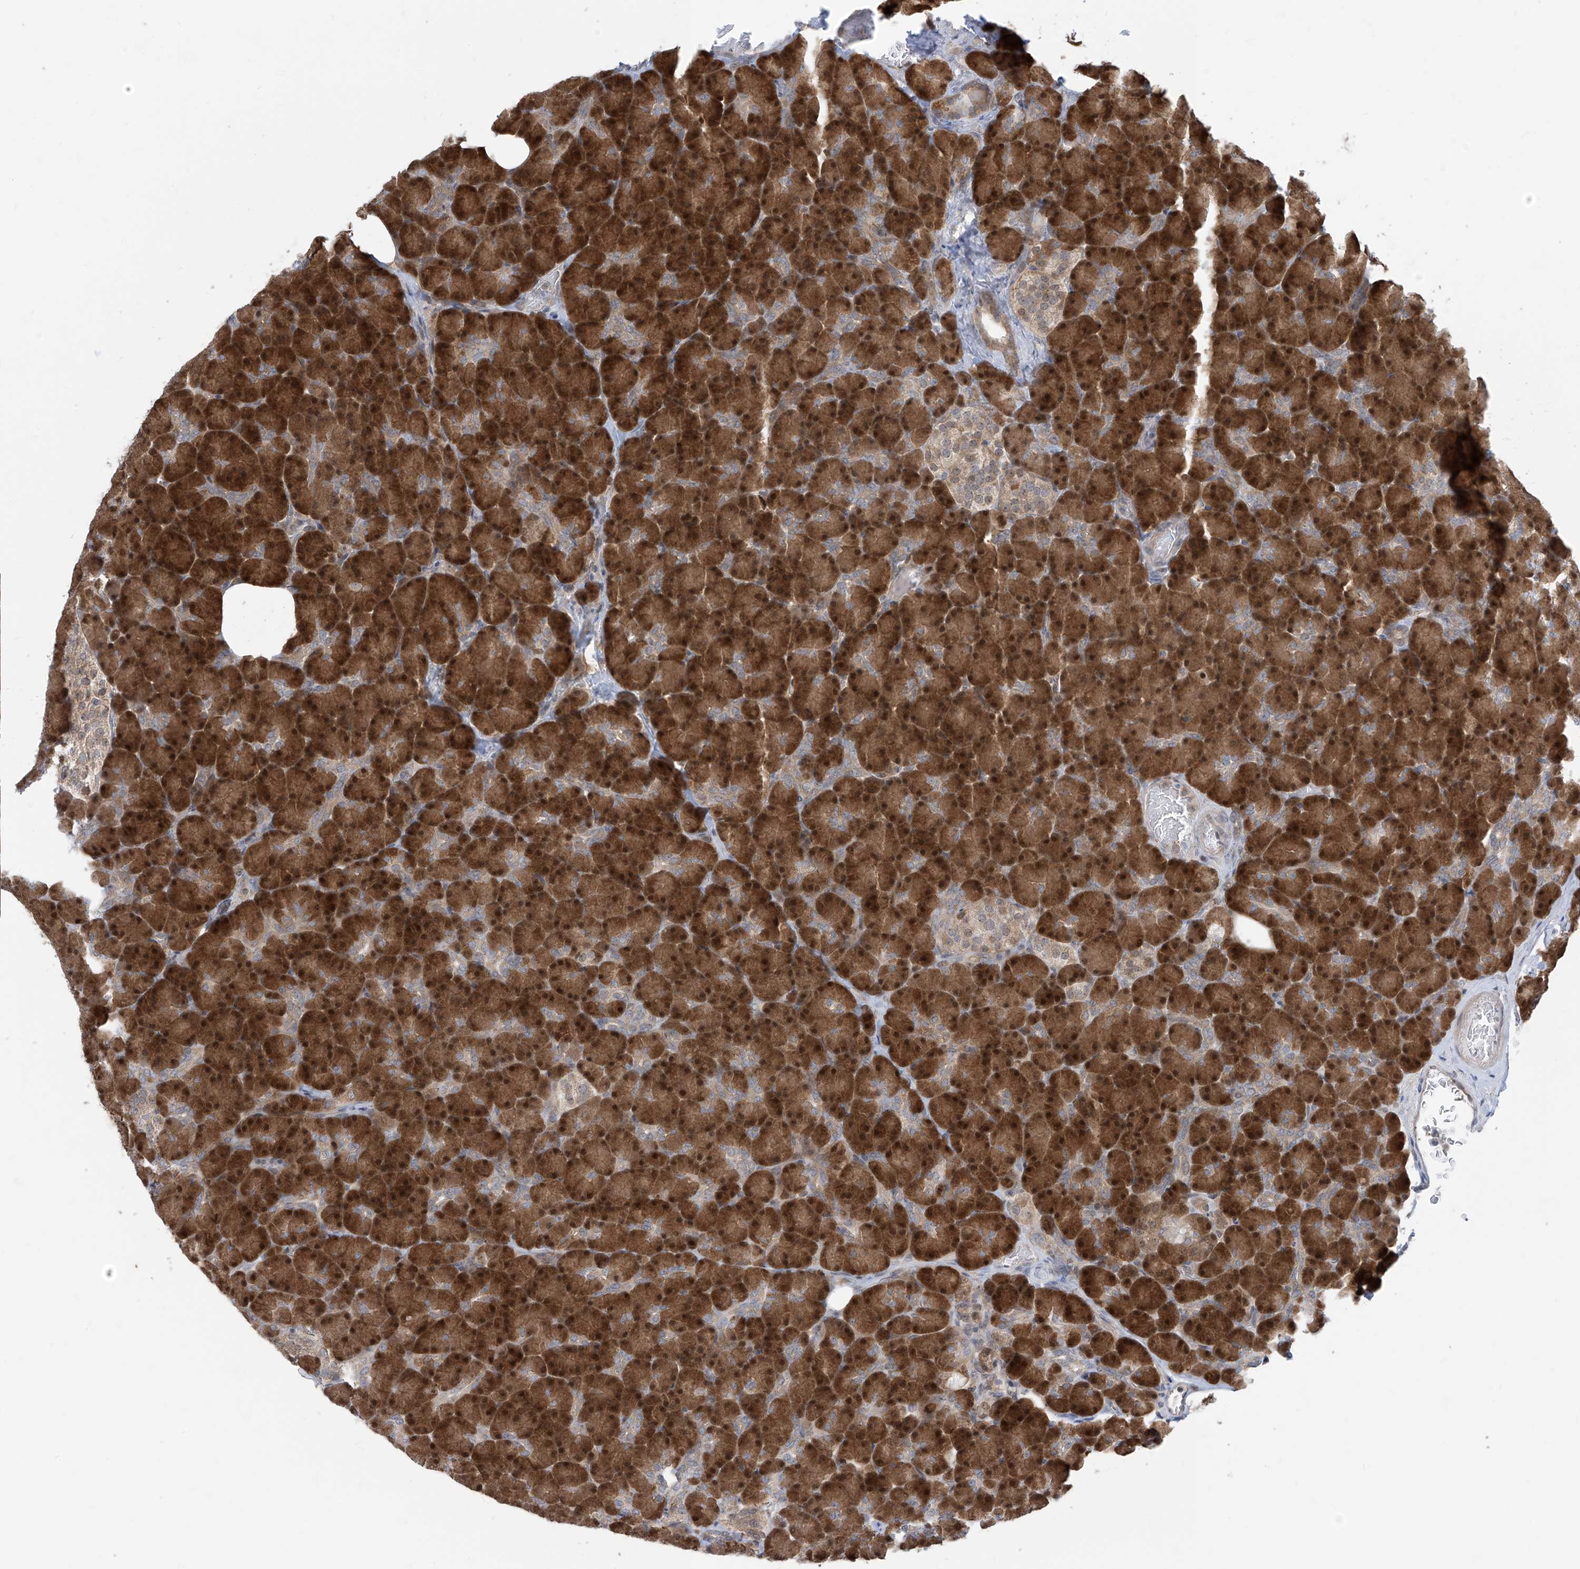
{"staining": {"intensity": "strong", "quantity": ">75%", "location": "cytoplasmic/membranous,nuclear"}, "tissue": "pancreas", "cell_type": "Exocrine glandular cells", "image_type": "normal", "snomed": [{"axis": "morphology", "description": "Normal tissue, NOS"}, {"axis": "topography", "description": "Pancreas"}], "caption": "A high-resolution histopathology image shows immunohistochemistry staining of normal pancreas, which displays strong cytoplasmic/membranous,nuclear expression in about >75% of exocrine glandular cells.", "gene": "TTC38", "patient": {"sex": "female", "age": 43}}